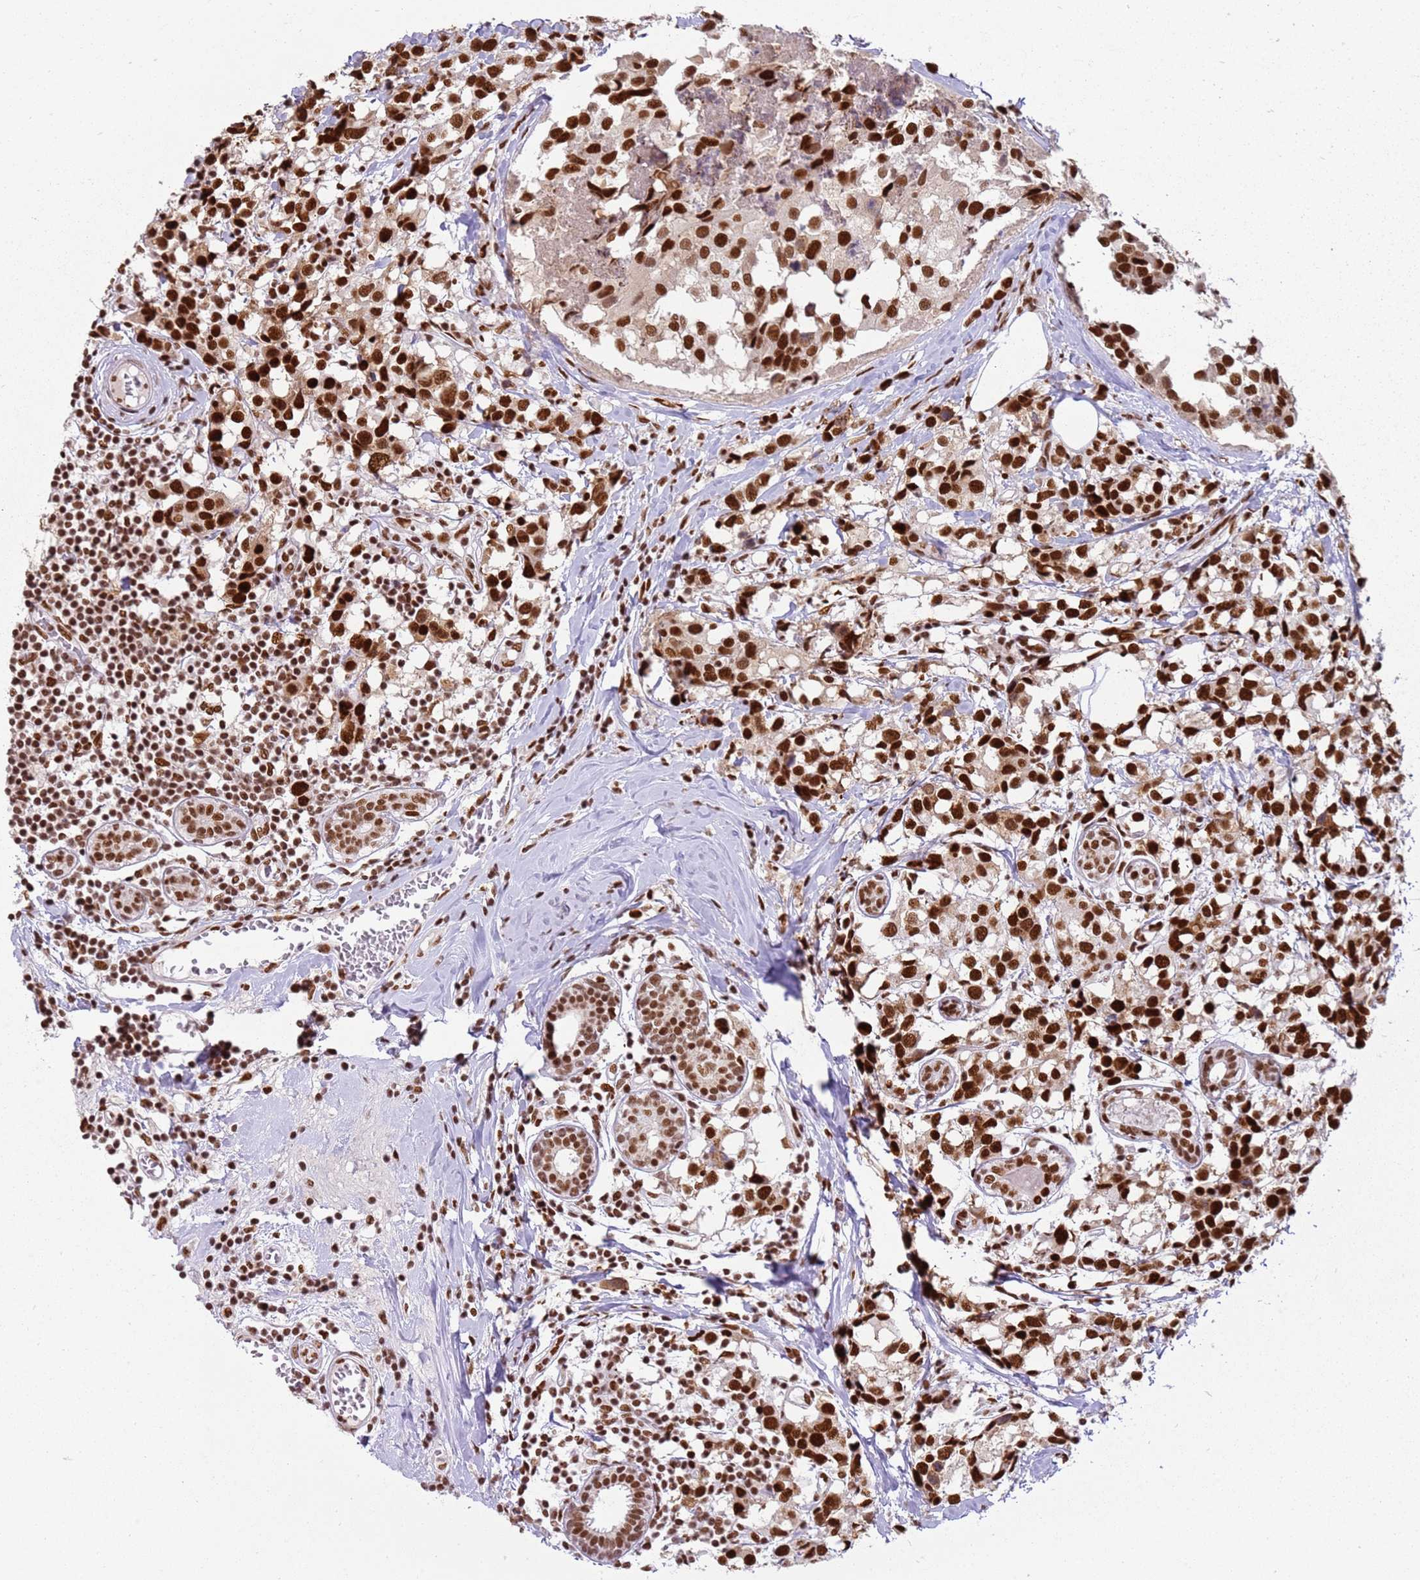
{"staining": {"intensity": "strong", "quantity": ">75%", "location": "nuclear"}, "tissue": "breast cancer", "cell_type": "Tumor cells", "image_type": "cancer", "snomed": [{"axis": "morphology", "description": "Lobular carcinoma"}, {"axis": "topography", "description": "Breast"}], "caption": "Immunohistochemistry (IHC) photomicrograph of human breast lobular carcinoma stained for a protein (brown), which shows high levels of strong nuclear positivity in approximately >75% of tumor cells.", "gene": "TENT4A", "patient": {"sex": "female", "age": 59}}